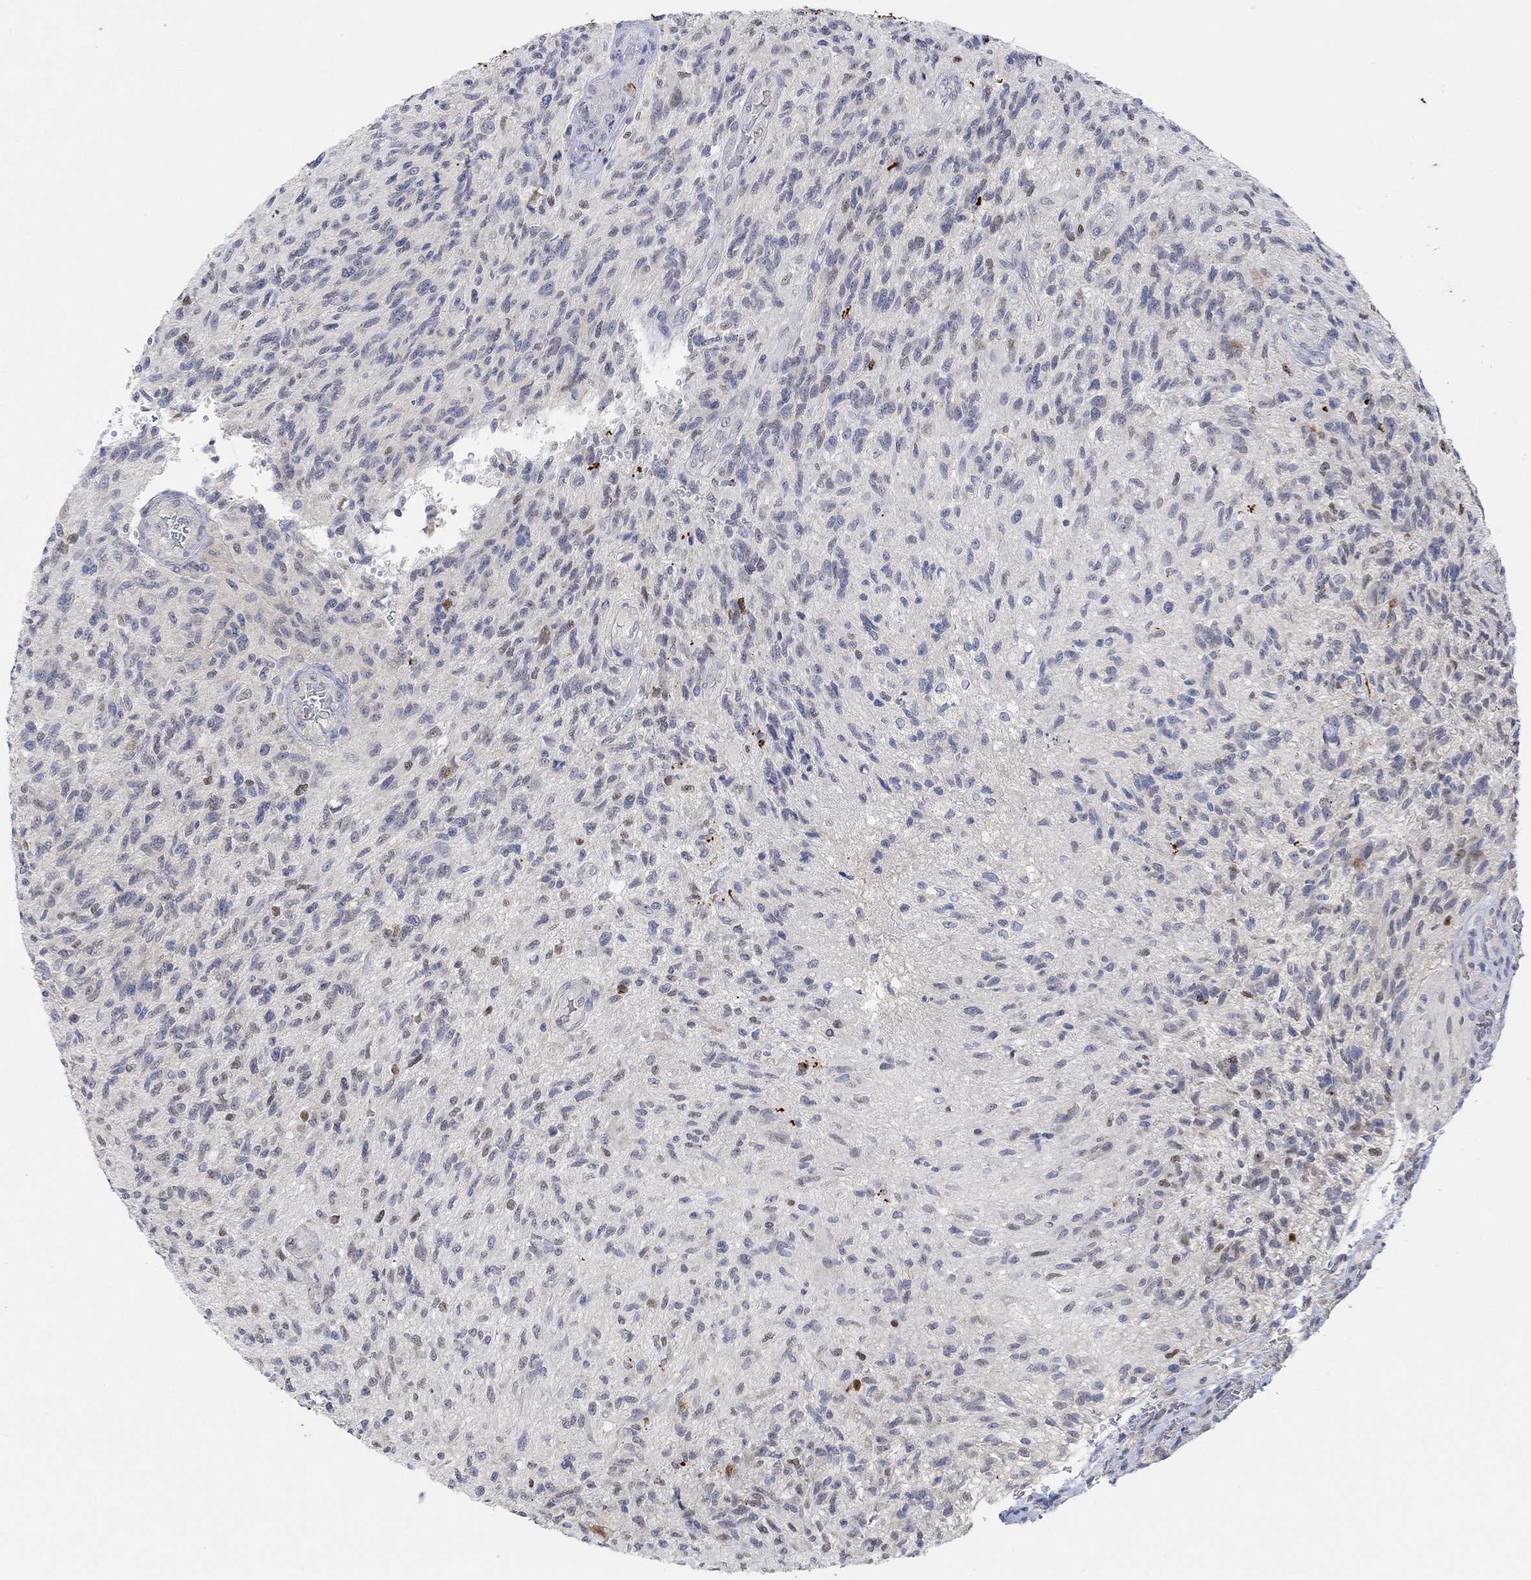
{"staining": {"intensity": "negative", "quantity": "none", "location": "none"}, "tissue": "glioma", "cell_type": "Tumor cells", "image_type": "cancer", "snomed": [{"axis": "morphology", "description": "Glioma, malignant, High grade"}, {"axis": "topography", "description": "Brain"}], "caption": "DAB immunohistochemical staining of human glioma displays no significant positivity in tumor cells. (Immunohistochemistry (ihc), brightfield microscopy, high magnification).", "gene": "RIMS1", "patient": {"sex": "male", "age": 56}}